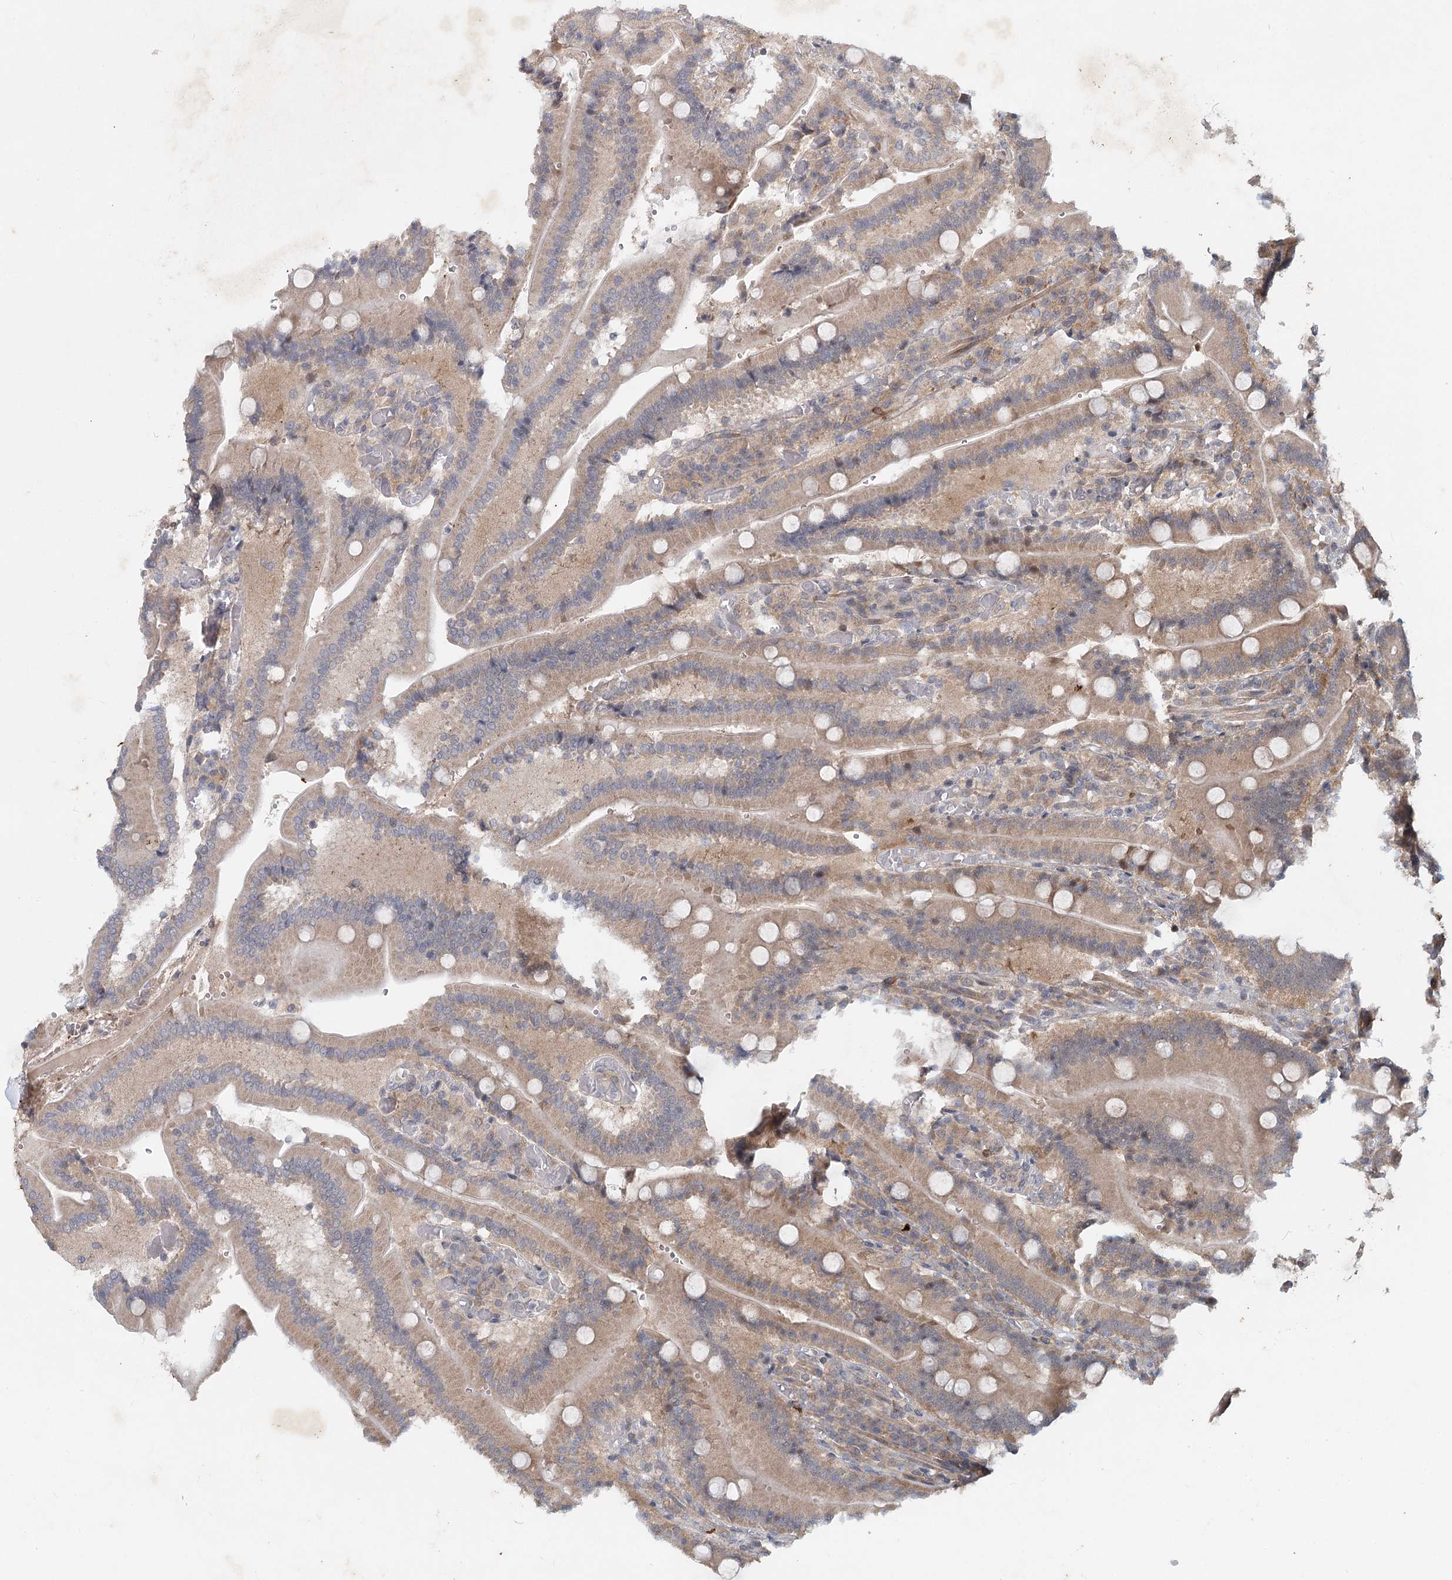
{"staining": {"intensity": "moderate", "quantity": "25%-75%", "location": "cytoplasmic/membranous"}, "tissue": "duodenum", "cell_type": "Glandular cells", "image_type": "normal", "snomed": [{"axis": "morphology", "description": "Normal tissue, NOS"}, {"axis": "topography", "description": "Duodenum"}], "caption": "High-magnification brightfield microscopy of benign duodenum stained with DAB (brown) and counterstained with hematoxylin (blue). glandular cells exhibit moderate cytoplasmic/membranous expression is seen in approximately25%-75% of cells. (IHC, brightfield microscopy, high magnification).", "gene": "AP3B1", "patient": {"sex": "female", "age": 62}}